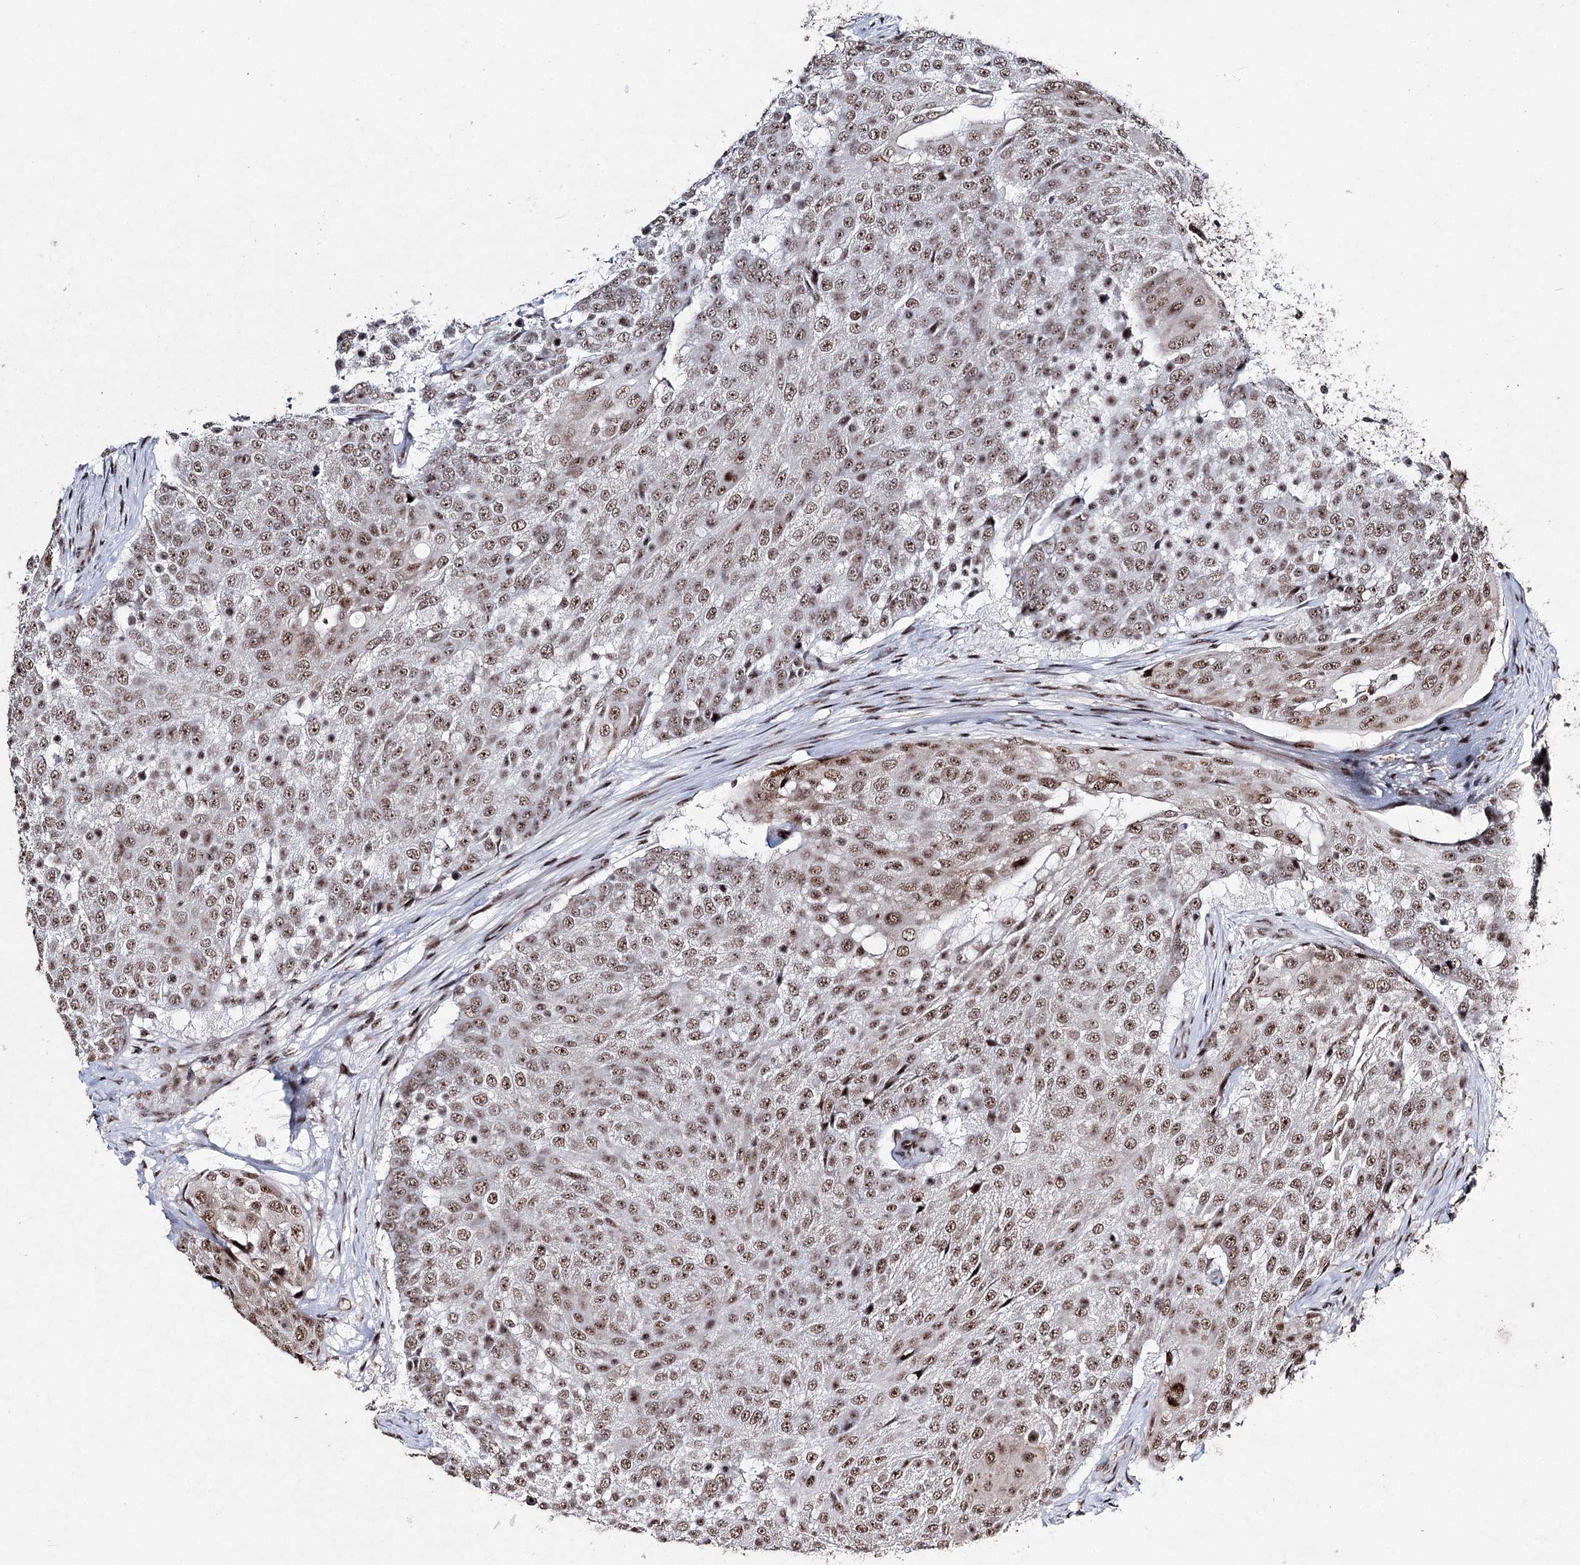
{"staining": {"intensity": "moderate", "quantity": ">75%", "location": "nuclear"}, "tissue": "urothelial cancer", "cell_type": "Tumor cells", "image_type": "cancer", "snomed": [{"axis": "morphology", "description": "Urothelial carcinoma, High grade"}, {"axis": "topography", "description": "Urinary bladder"}], "caption": "Moderate nuclear staining is identified in about >75% of tumor cells in urothelial cancer.", "gene": "PDCD4", "patient": {"sex": "female", "age": 63}}